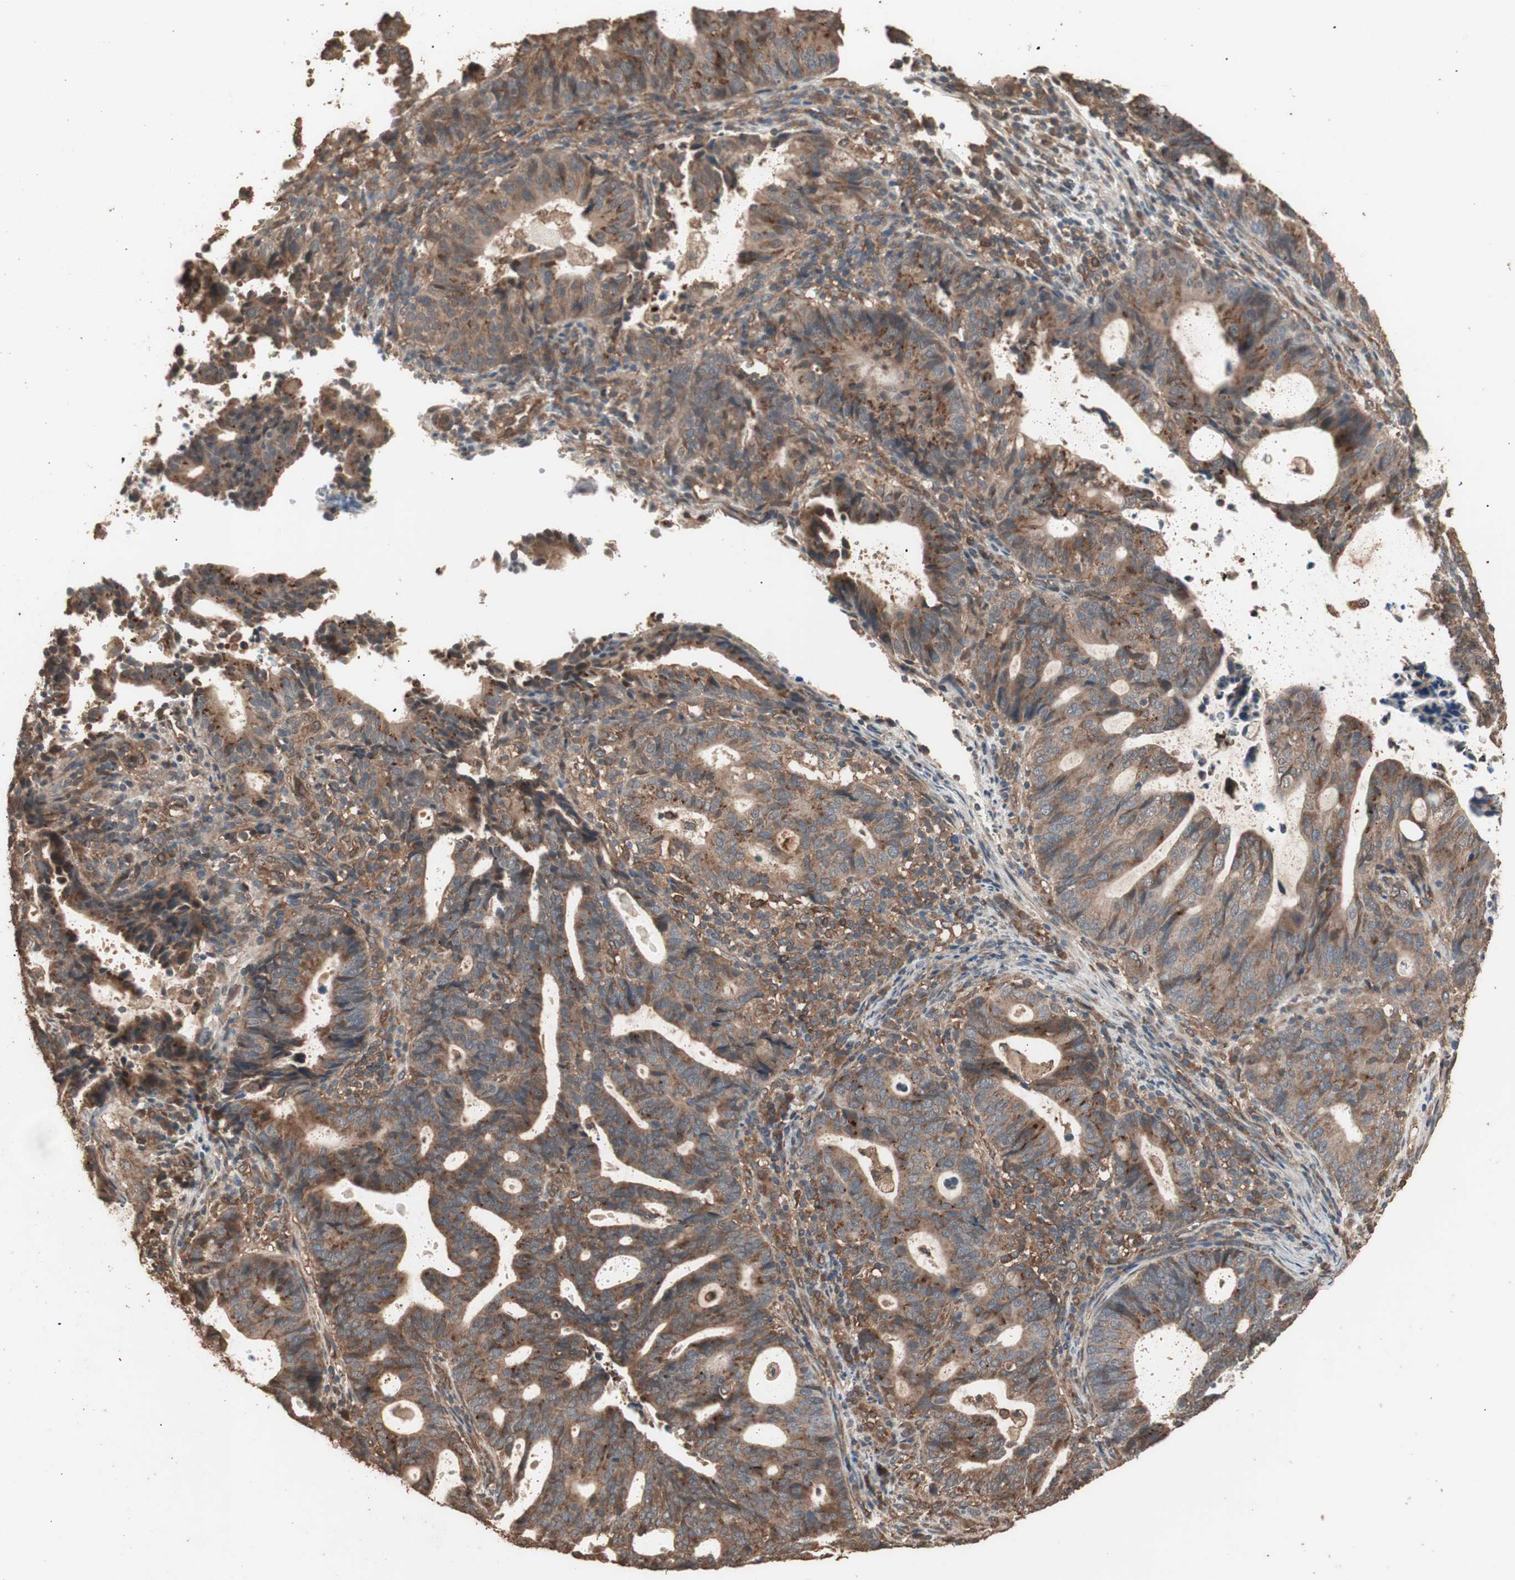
{"staining": {"intensity": "weak", "quantity": ">75%", "location": "cytoplasmic/membranous"}, "tissue": "endometrial cancer", "cell_type": "Tumor cells", "image_type": "cancer", "snomed": [{"axis": "morphology", "description": "Adenocarcinoma, NOS"}, {"axis": "topography", "description": "Uterus"}], "caption": "This image exhibits endometrial cancer stained with IHC to label a protein in brown. The cytoplasmic/membranous of tumor cells show weak positivity for the protein. Nuclei are counter-stained blue.", "gene": "CCN4", "patient": {"sex": "female", "age": 83}}